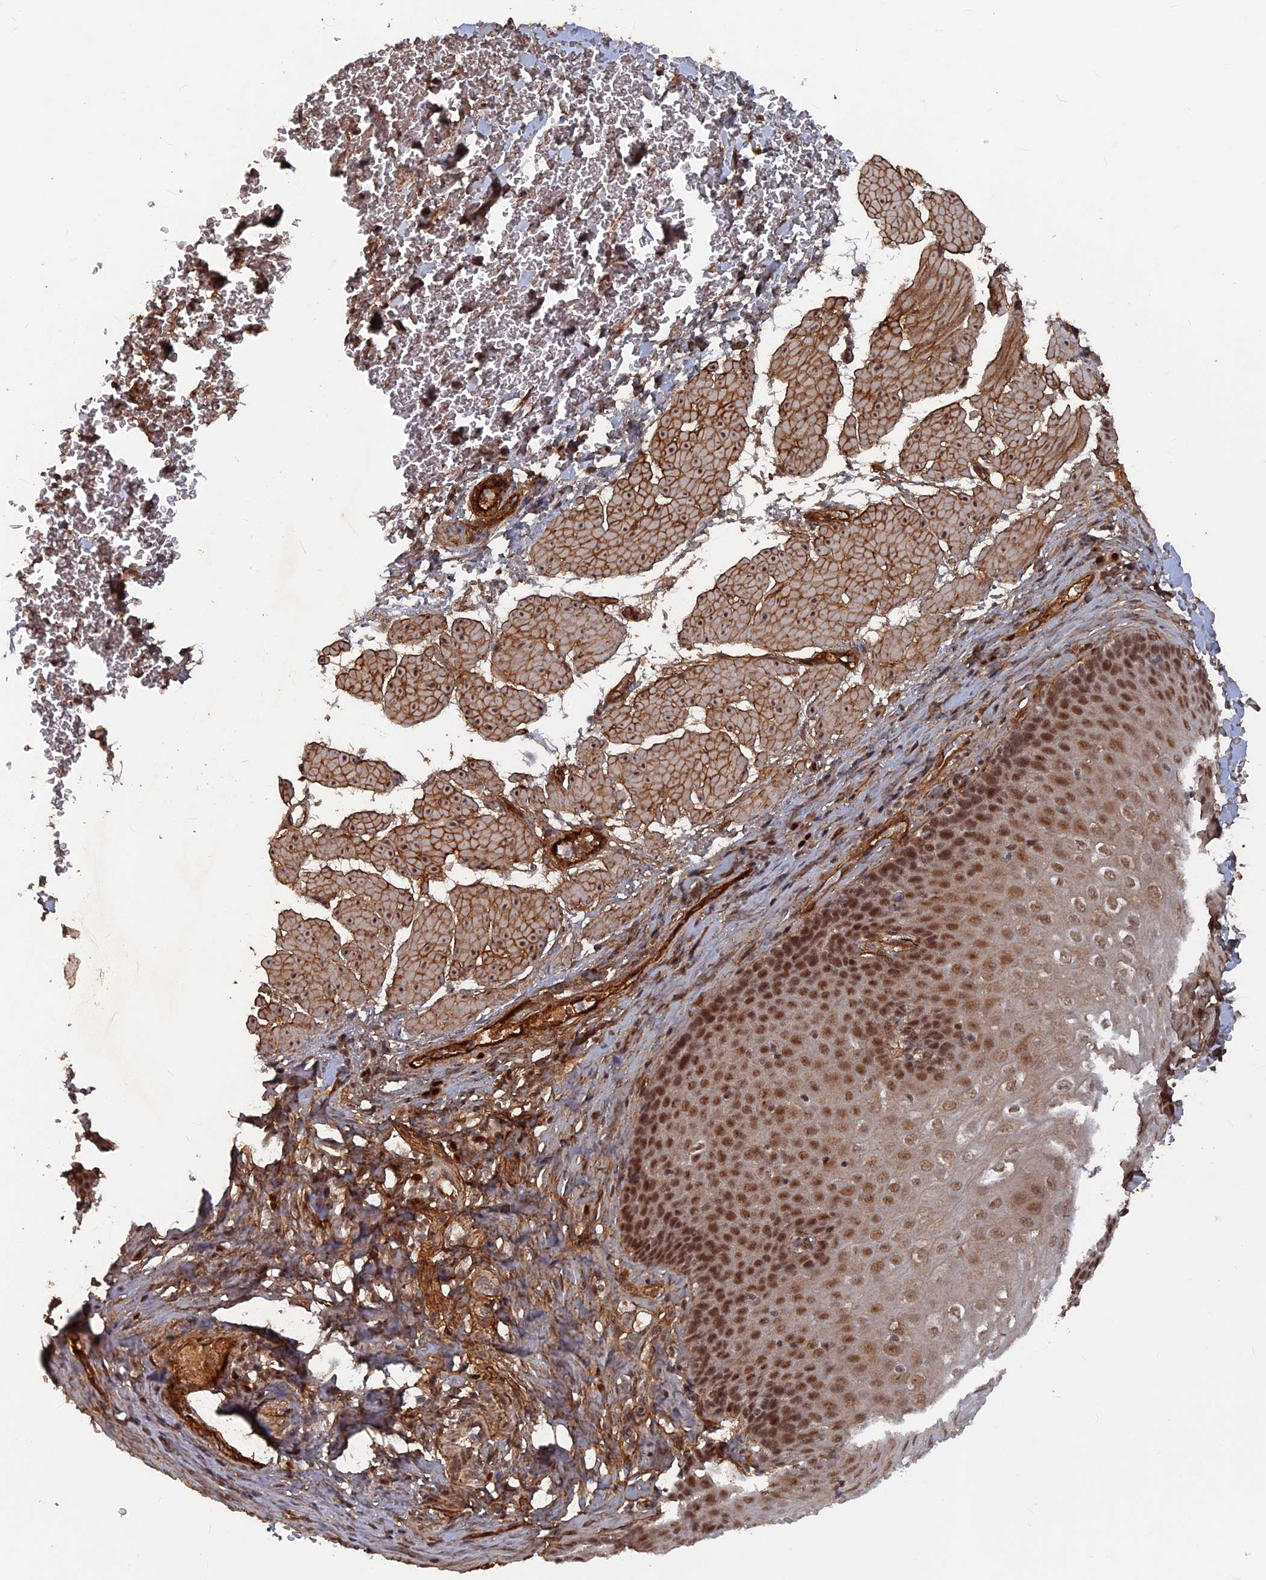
{"staining": {"intensity": "moderate", "quantity": ">75%", "location": "nuclear"}, "tissue": "esophagus", "cell_type": "Squamous epithelial cells", "image_type": "normal", "snomed": [{"axis": "morphology", "description": "Normal tissue, NOS"}, {"axis": "topography", "description": "Esophagus"}], "caption": "Immunohistochemical staining of benign esophagus shows moderate nuclear protein expression in about >75% of squamous epithelial cells.", "gene": "SH3D21", "patient": {"sex": "female", "age": 66}}